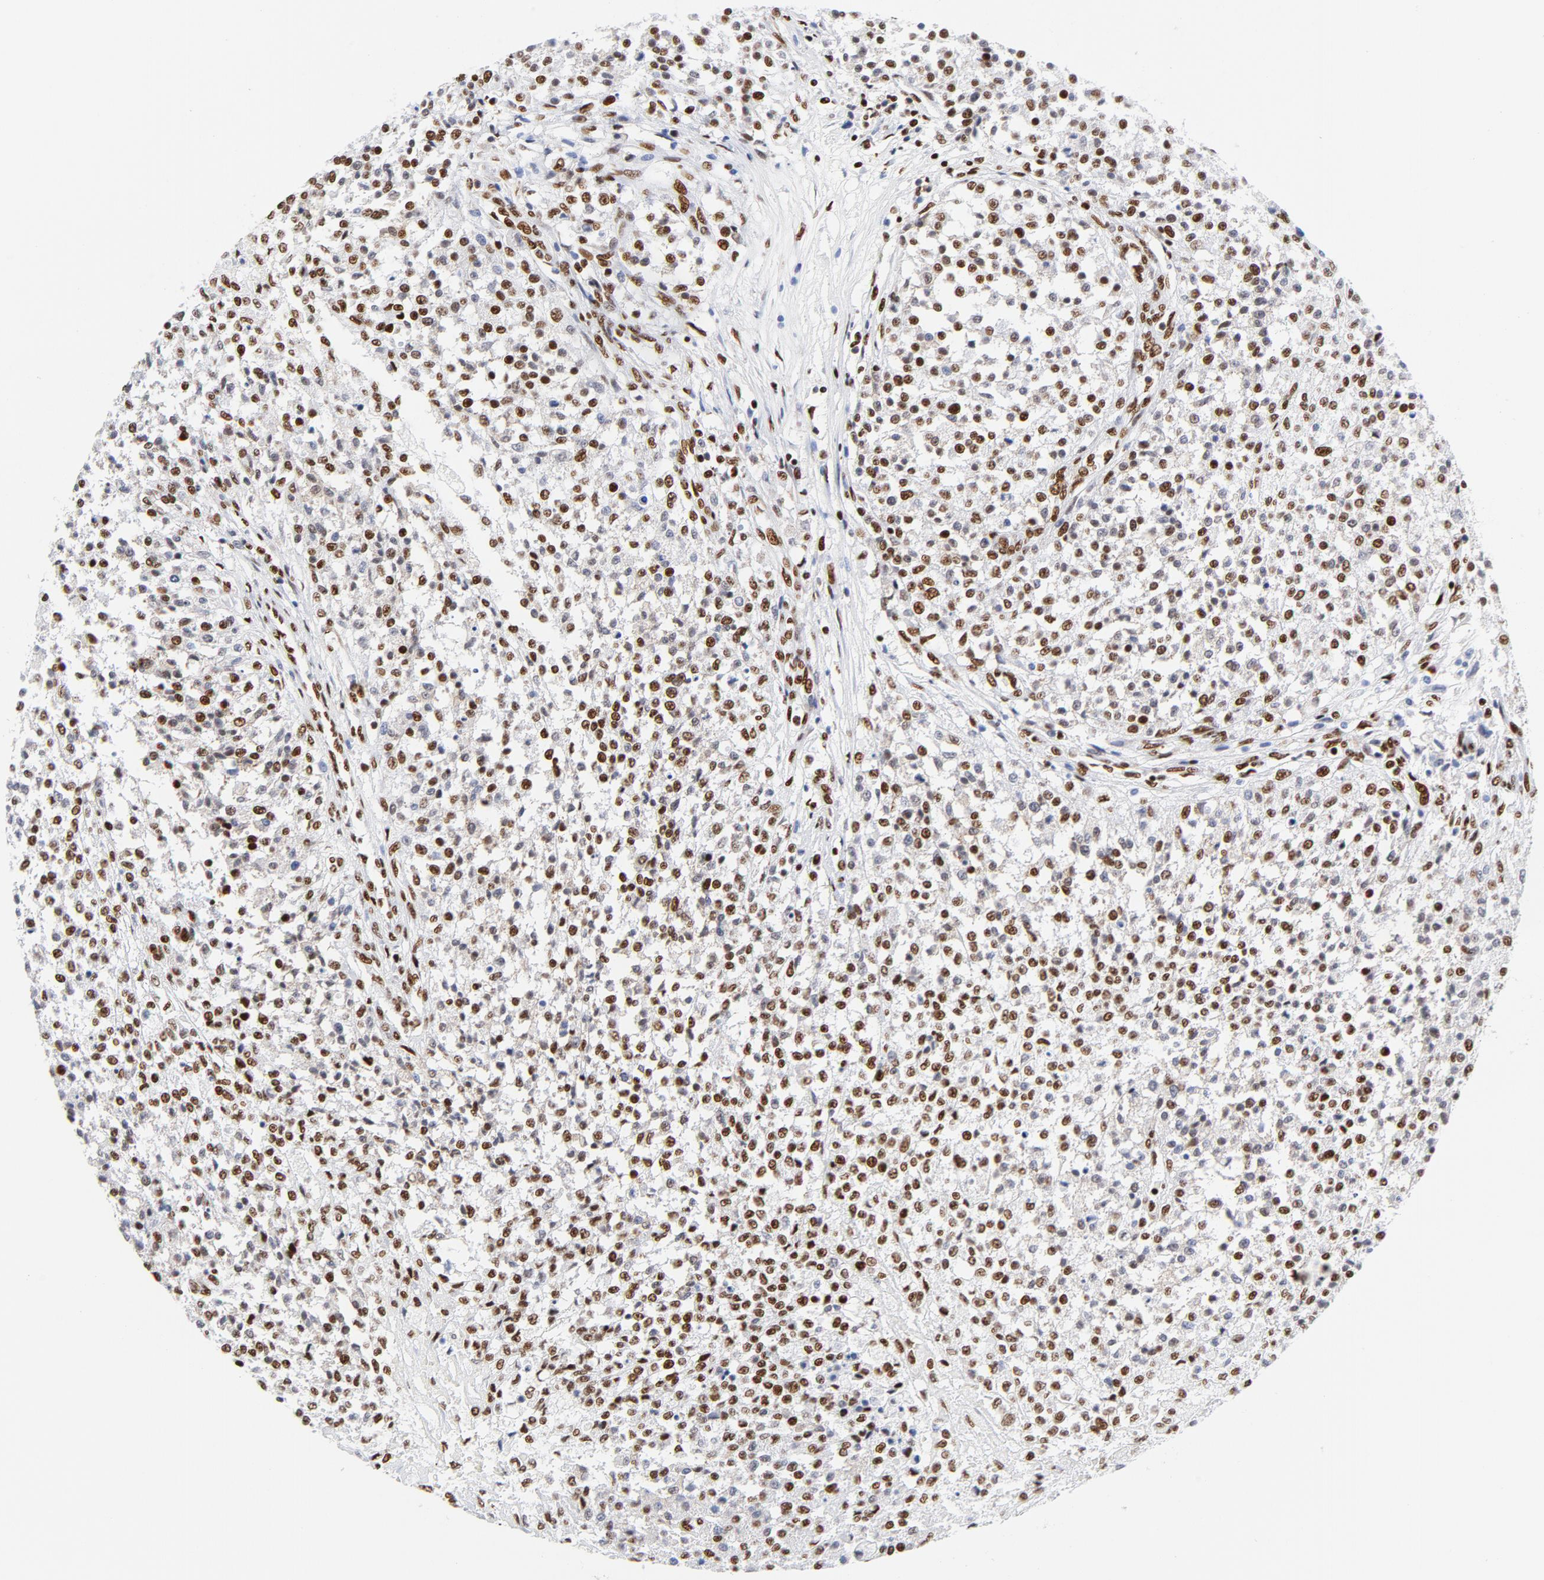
{"staining": {"intensity": "strong", "quantity": ">75%", "location": "nuclear"}, "tissue": "testis cancer", "cell_type": "Tumor cells", "image_type": "cancer", "snomed": [{"axis": "morphology", "description": "Seminoma, NOS"}, {"axis": "topography", "description": "Testis"}], "caption": "Strong nuclear positivity is present in about >75% of tumor cells in seminoma (testis). The protein is shown in brown color, while the nuclei are stained blue.", "gene": "XRCC5", "patient": {"sex": "male", "age": 59}}